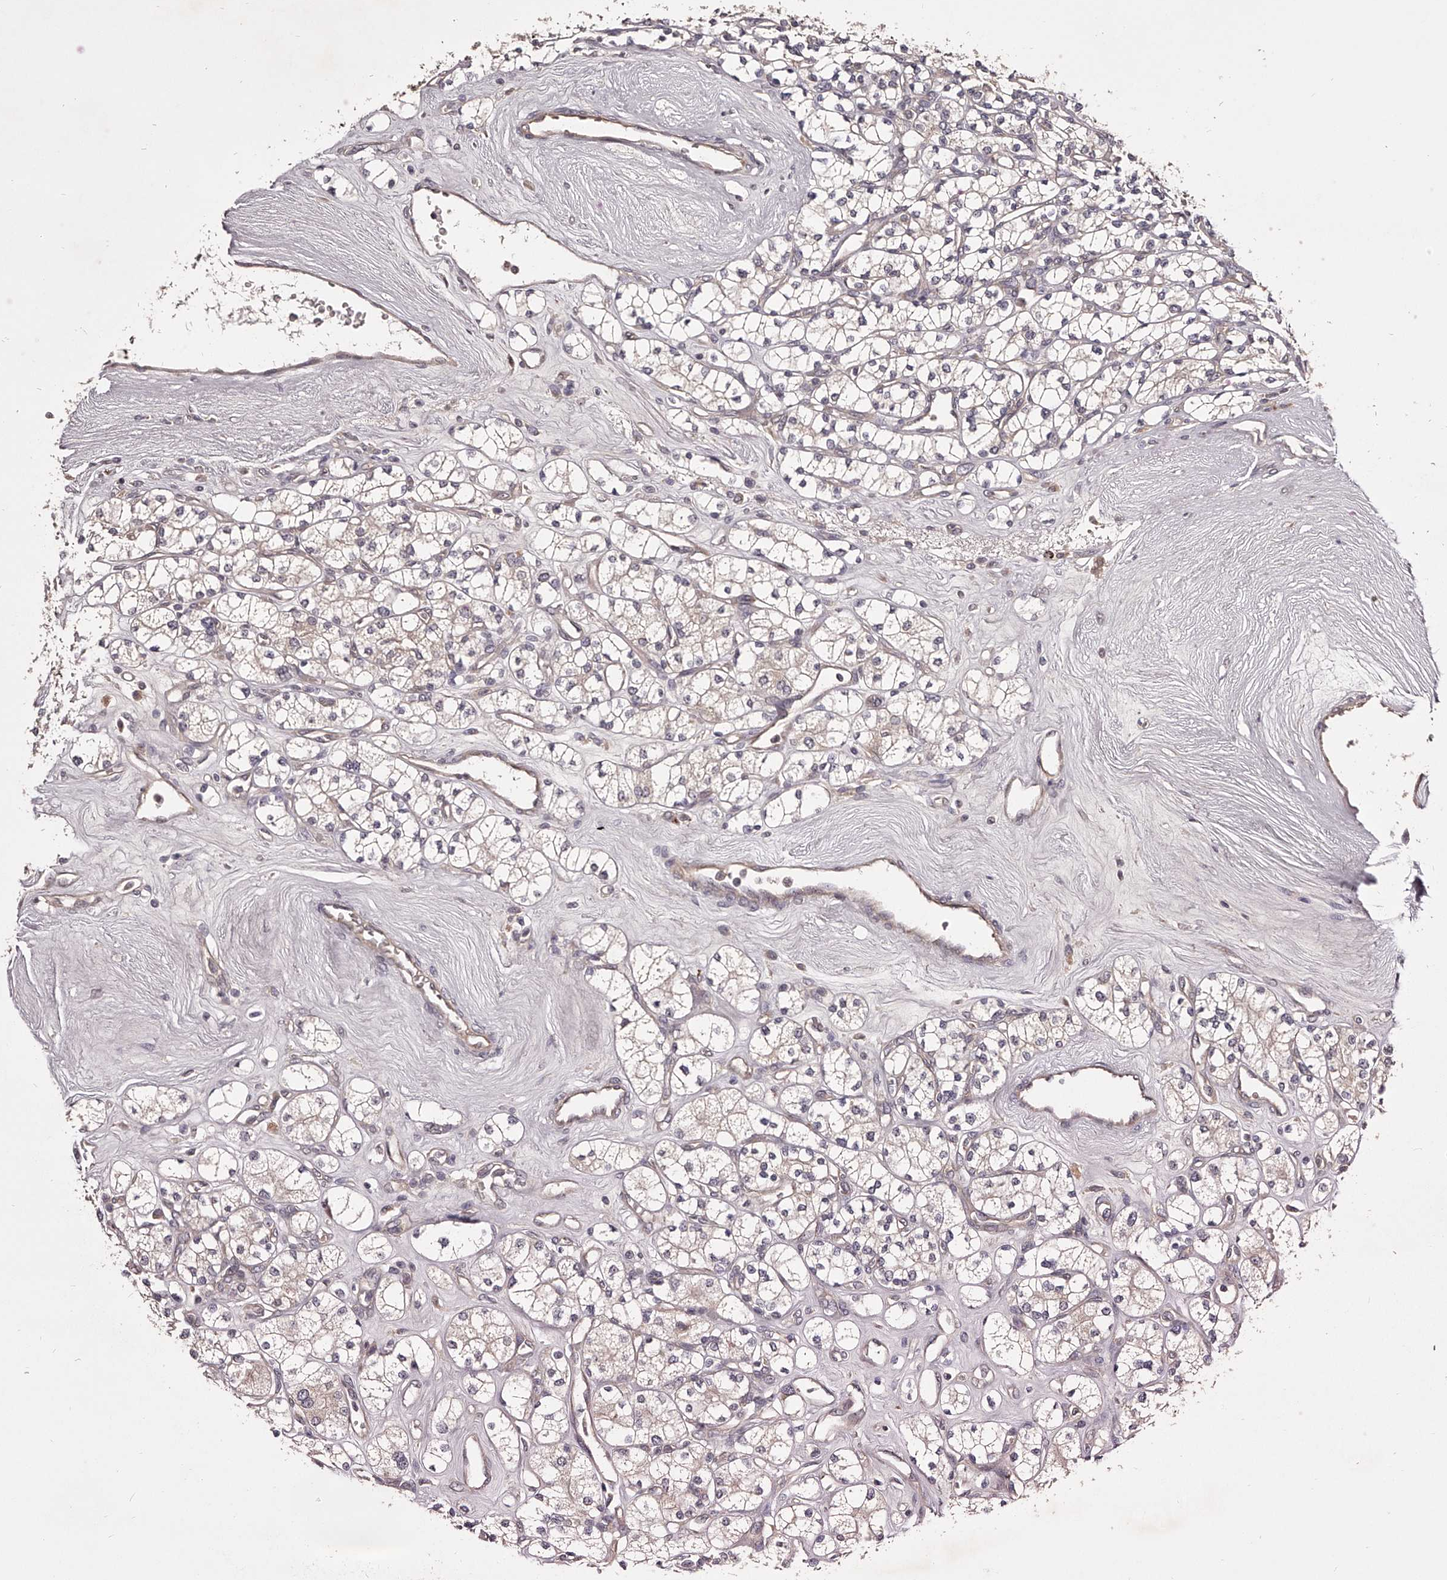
{"staining": {"intensity": "weak", "quantity": "<25%", "location": "cytoplasmic/membranous"}, "tissue": "renal cancer", "cell_type": "Tumor cells", "image_type": "cancer", "snomed": [{"axis": "morphology", "description": "Adenocarcinoma, NOS"}, {"axis": "topography", "description": "Kidney"}], "caption": "Photomicrograph shows no protein staining in tumor cells of renal cancer tissue. (DAB immunohistochemistry with hematoxylin counter stain).", "gene": "ODF2L", "patient": {"sex": "male", "age": 77}}